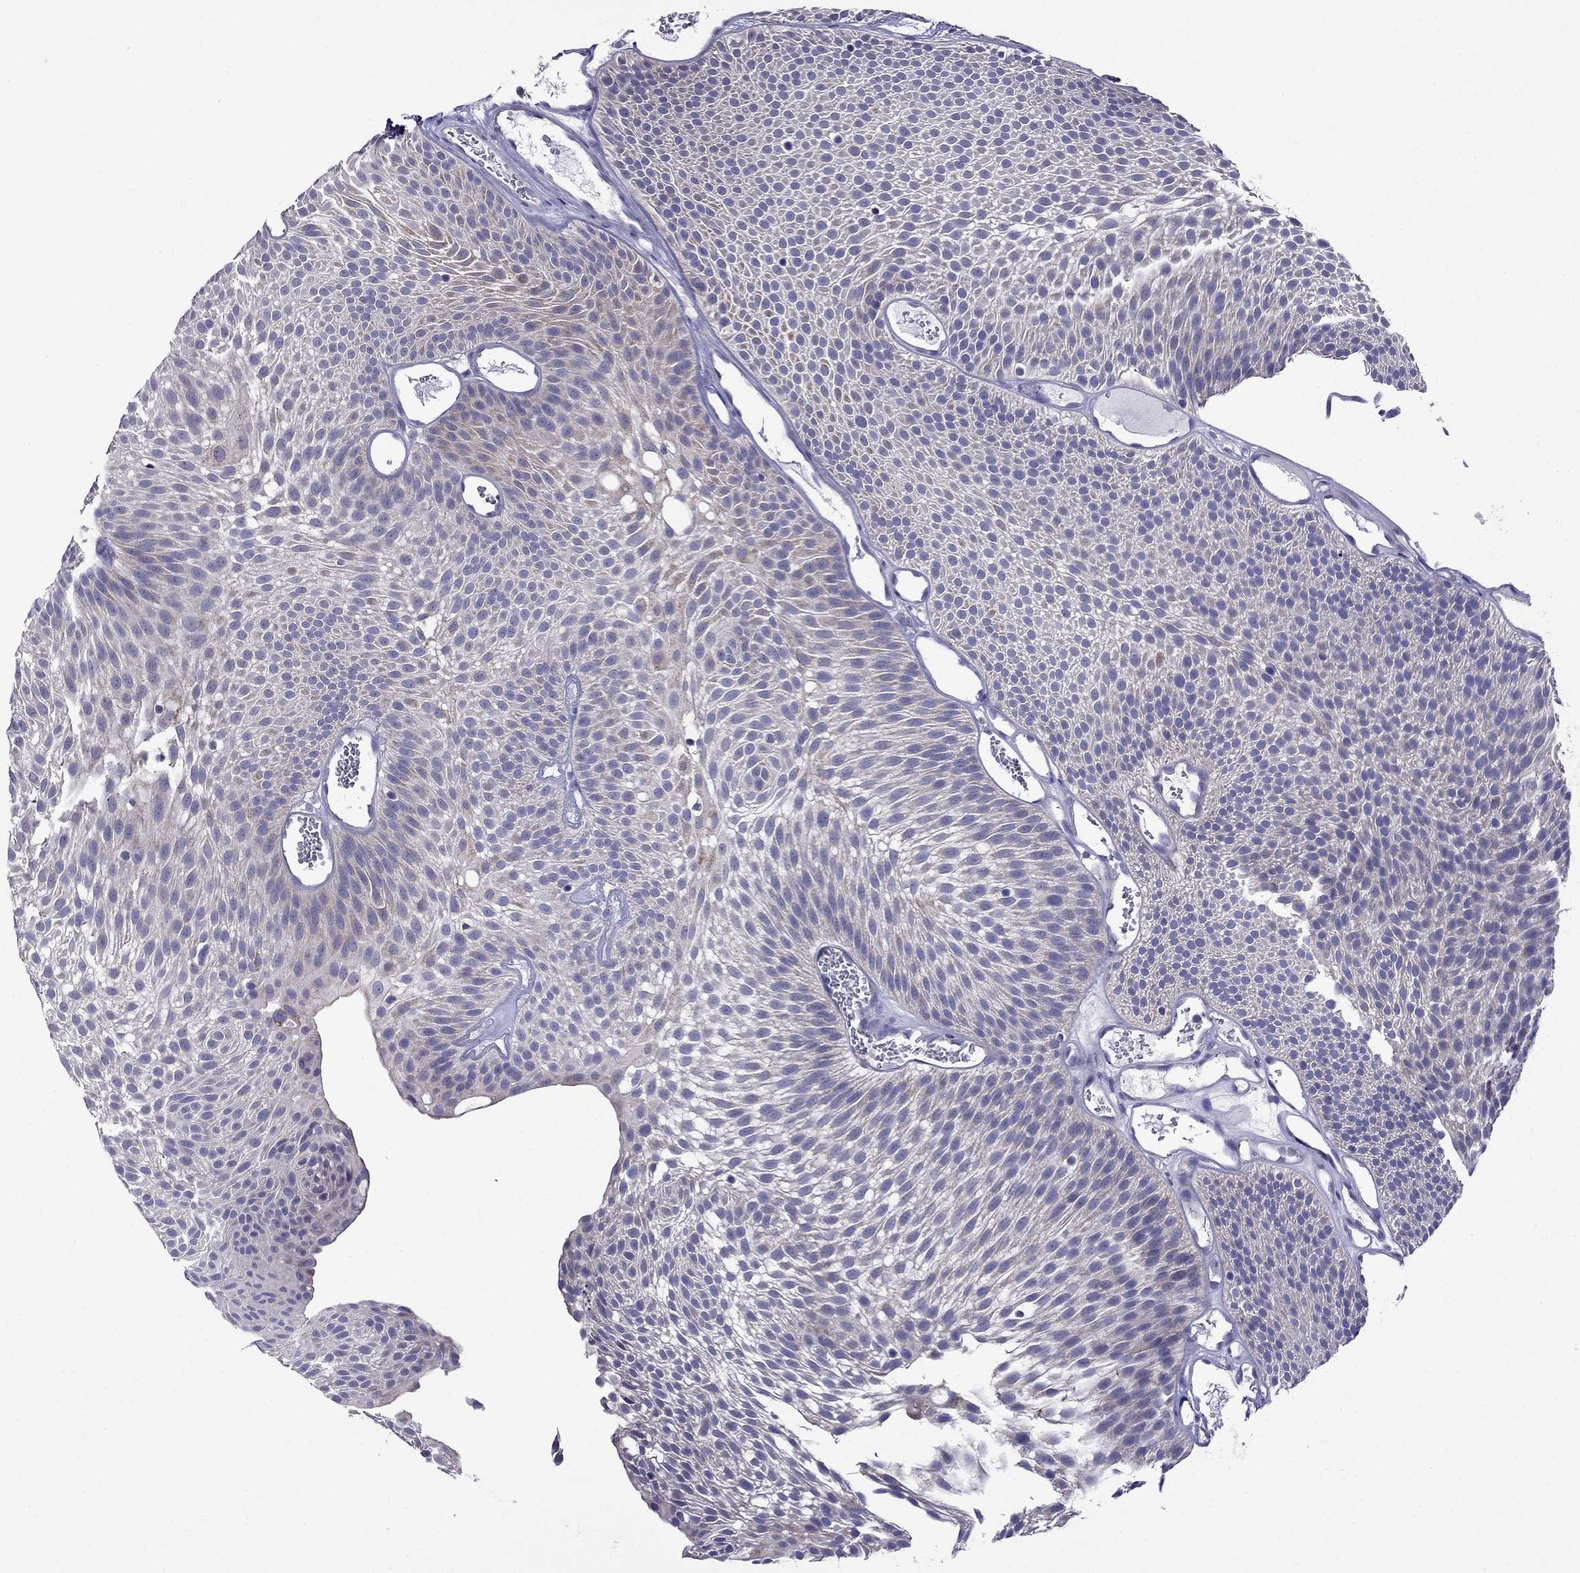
{"staining": {"intensity": "weak", "quantity": "25%-75%", "location": "cytoplasmic/membranous"}, "tissue": "urothelial cancer", "cell_type": "Tumor cells", "image_type": "cancer", "snomed": [{"axis": "morphology", "description": "Urothelial carcinoma, Low grade"}, {"axis": "topography", "description": "Urinary bladder"}], "caption": "The histopathology image reveals immunohistochemical staining of low-grade urothelial carcinoma. There is weak cytoplasmic/membranous expression is identified in approximately 25%-75% of tumor cells.", "gene": "OXCT2", "patient": {"sex": "male", "age": 52}}